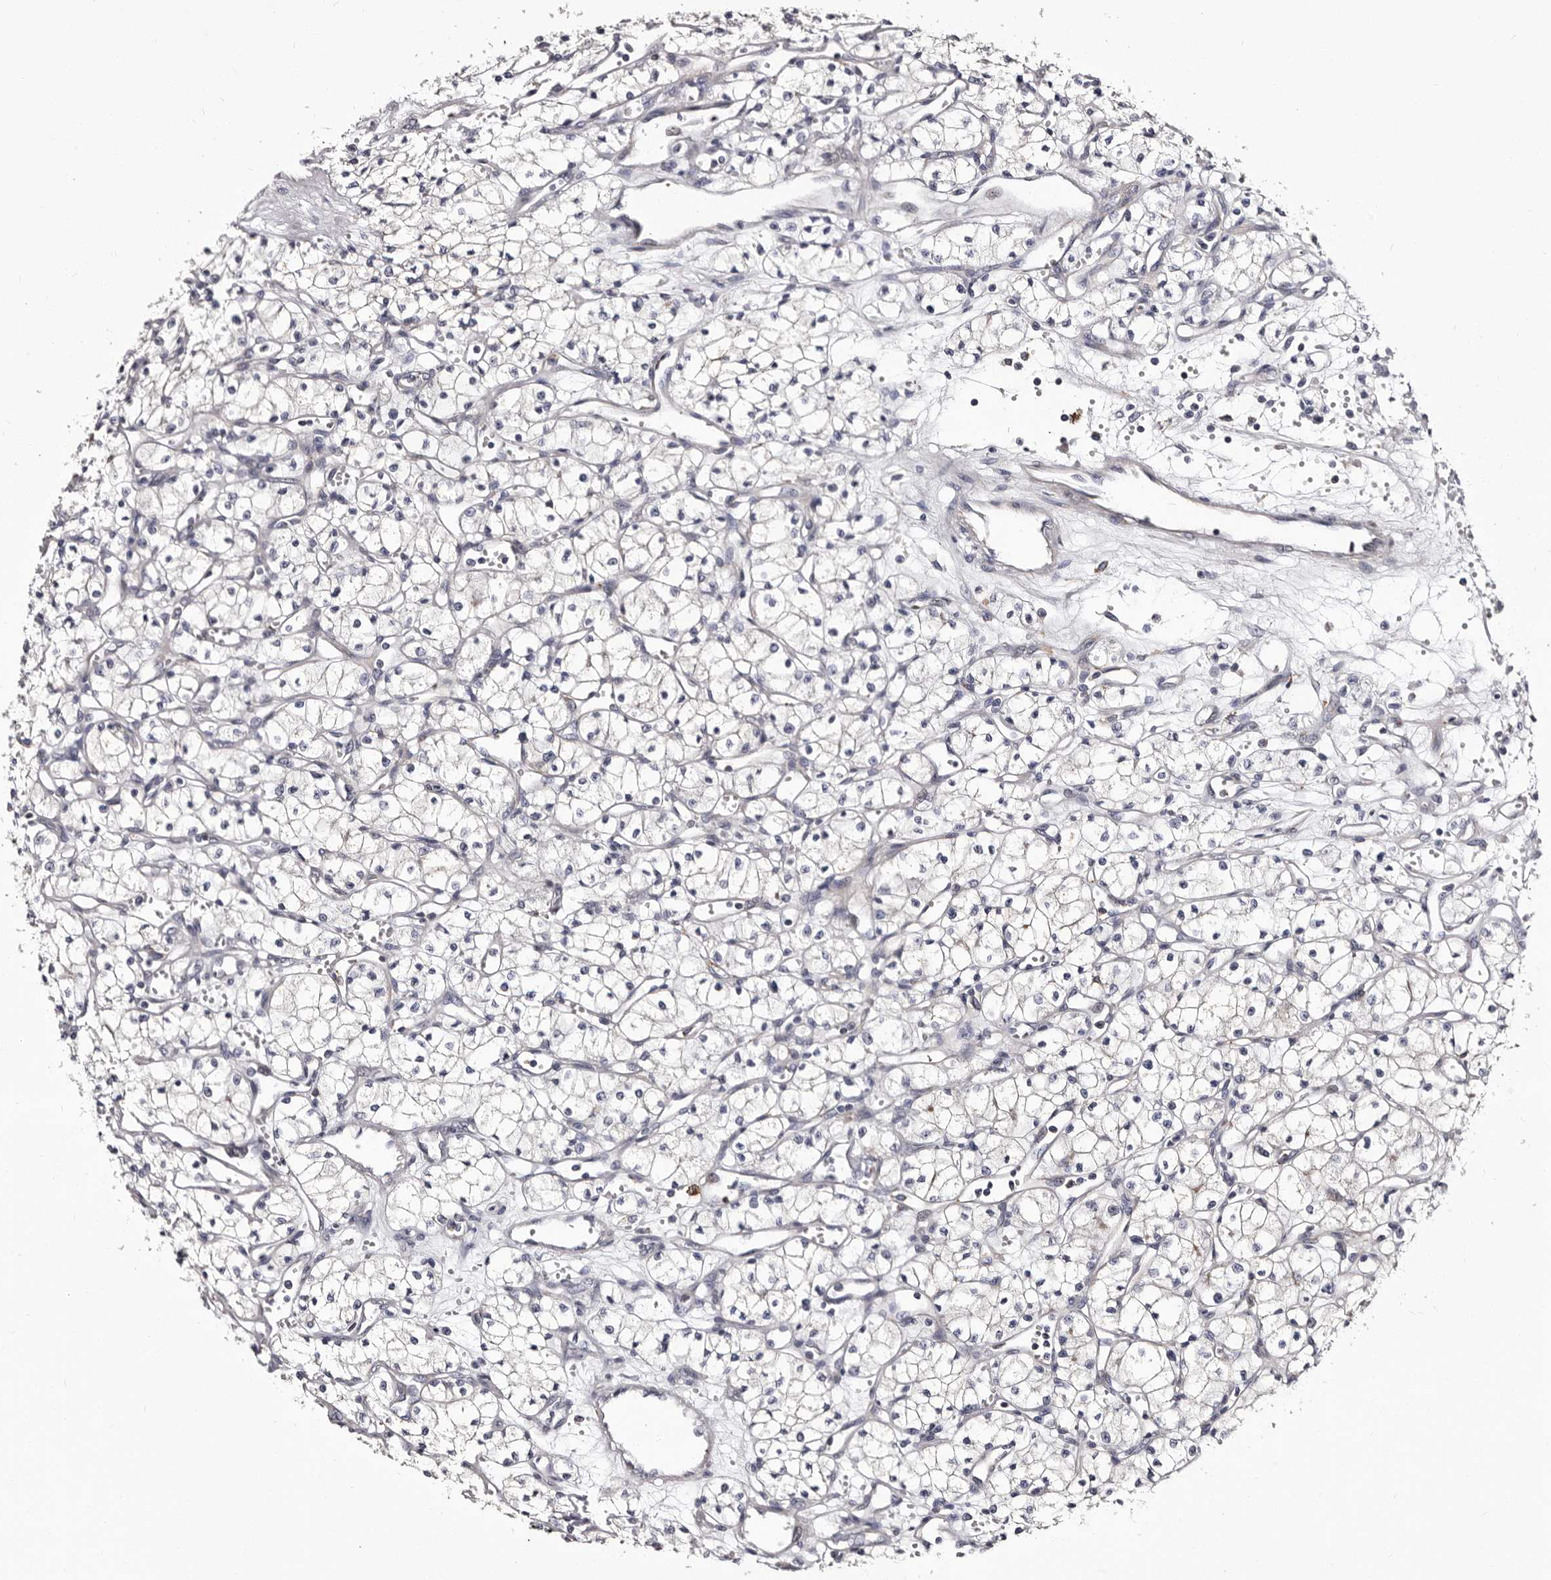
{"staining": {"intensity": "negative", "quantity": "none", "location": "none"}, "tissue": "renal cancer", "cell_type": "Tumor cells", "image_type": "cancer", "snomed": [{"axis": "morphology", "description": "Adenocarcinoma, NOS"}, {"axis": "topography", "description": "Kidney"}], "caption": "IHC micrograph of neoplastic tissue: renal cancer stained with DAB reveals no significant protein positivity in tumor cells. Nuclei are stained in blue.", "gene": "AUNIP", "patient": {"sex": "male", "age": 59}}